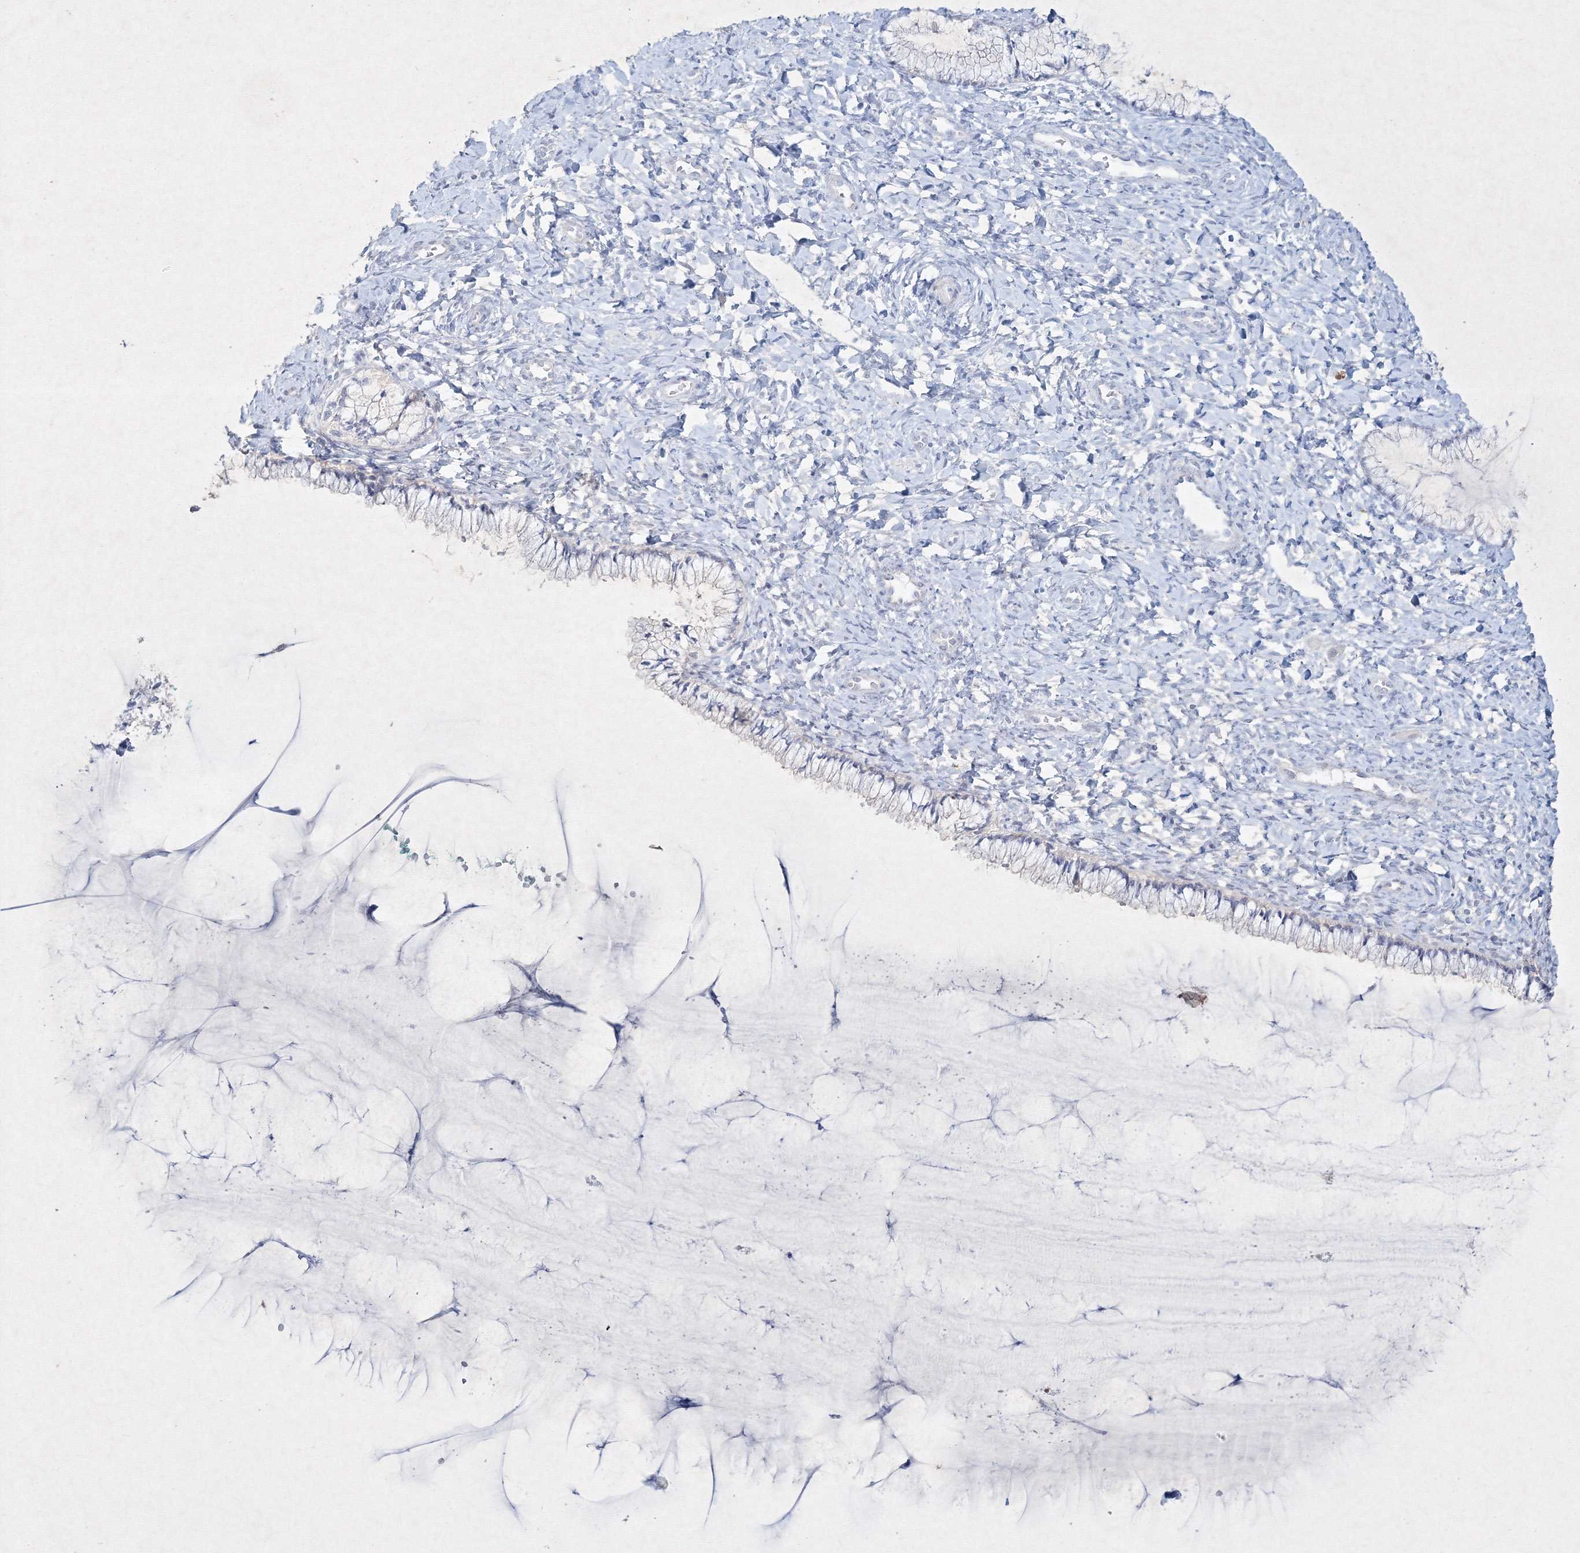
{"staining": {"intensity": "negative", "quantity": "none", "location": "none"}, "tissue": "cervix", "cell_type": "Glandular cells", "image_type": "normal", "snomed": [{"axis": "morphology", "description": "Normal tissue, NOS"}, {"axis": "morphology", "description": "Adenocarcinoma, NOS"}, {"axis": "topography", "description": "Cervix"}], "caption": "A photomicrograph of human cervix is negative for staining in glandular cells. The staining is performed using DAB brown chromogen with nuclei counter-stained in using hematoxylin.", "gene": "CXXC4", "patient": {"sex": "female", "age": 29}}